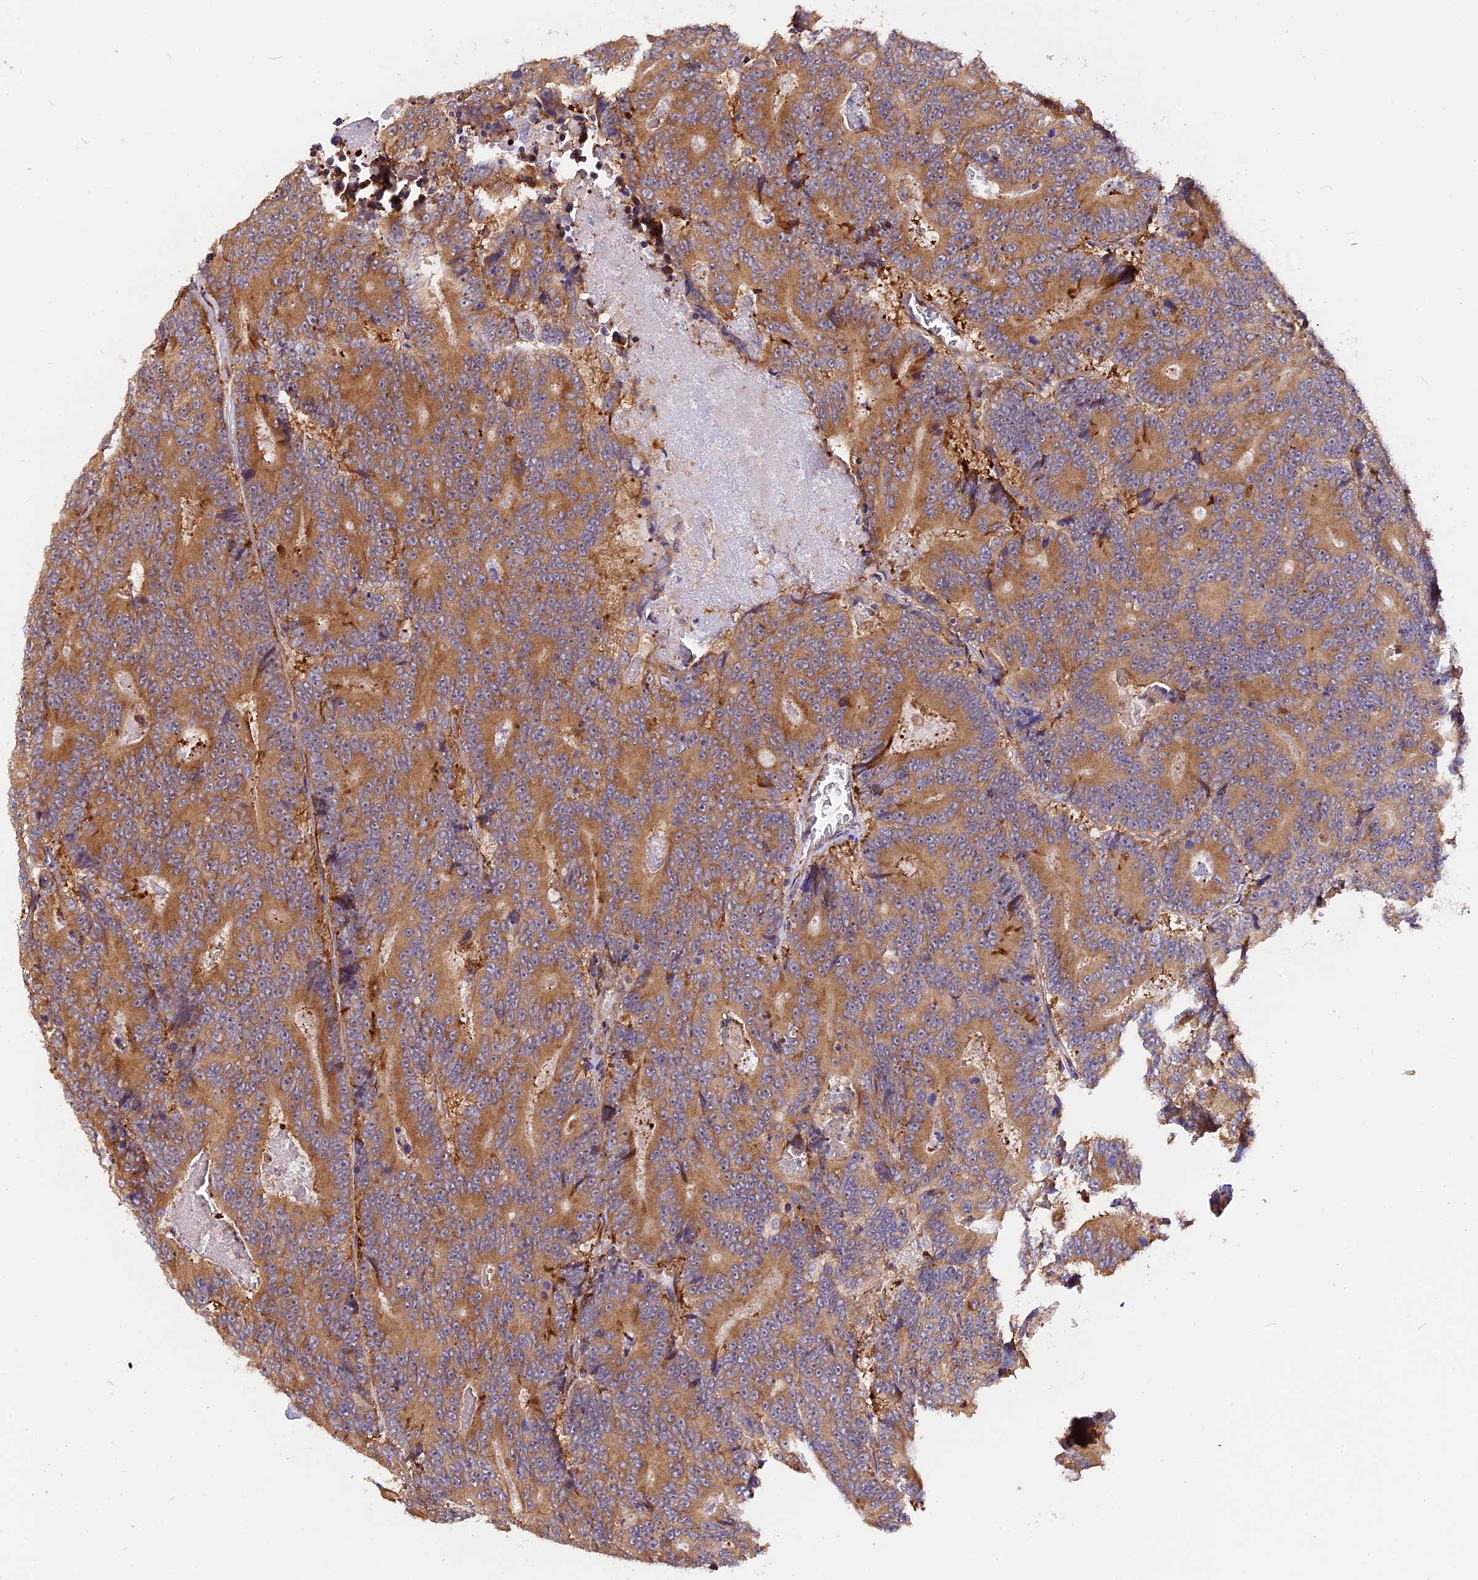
{"staining": {"intensity": "moderate", "quantity": ">75%", "location": "cytoplasmic/membranous"}, "tissue": "colorectal cancer", "cell_type": "Tumor cells", "image_type": "cancer", "snomed": [{"axis": "morphology", "description": "Adenocarcinoma, NOS"}, {"axis": "topography", "description": "Colon"}], "caption": "This photomicrograph demonstrates colorectal cancer (adenocarcinoma) stained with IHC to label a protein in brown. The cytoplasmic/membranous of tumor cells show moderate positivity for the protein. Nuclei are counter-stained blue.", "gene": "GNPTAB", "patient": {"sex": "male", "age": 83}}